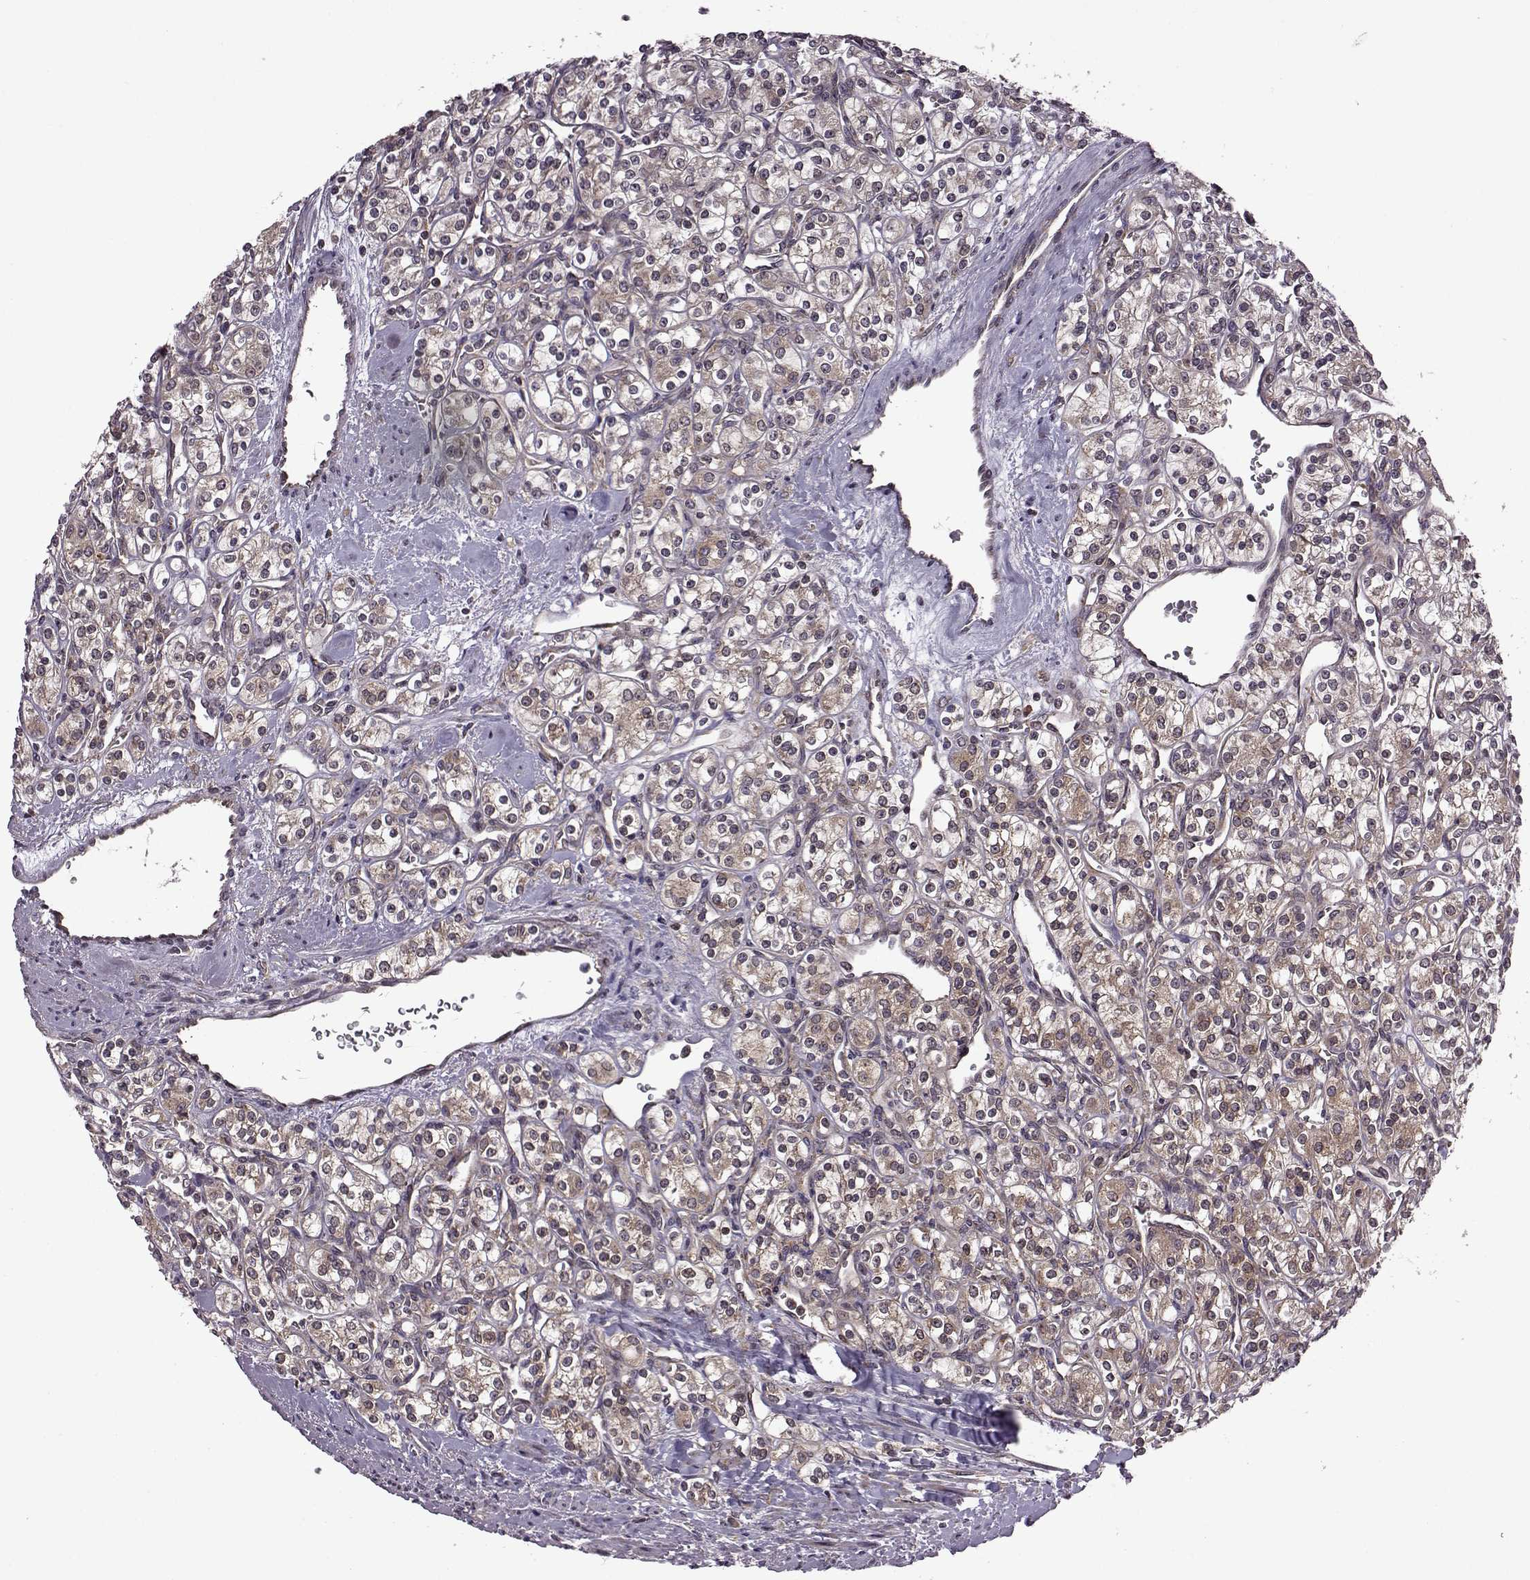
{"staining": {"intensity": "moderate", "quantity": "25%-75%", "location": "cytoplasmic/membranous"}, "tissue": "renal cancer", "cell_type": "Tumor cells", "image_type": "cancer", "snomed": [{"axis": "morphology", "description": "Adenocarcinoma, NOS"}, {"axis": "topography", "description": "Kidney"}], "caption": "Adenocarcinoma (renal) stained for a protein (brown) exhibits moderate cytoplasmic/membranous positive expression in approximately 25%-75% of tumor cells.", "gene": "URI1", "patient": {"sex": "male", "age": 77}}